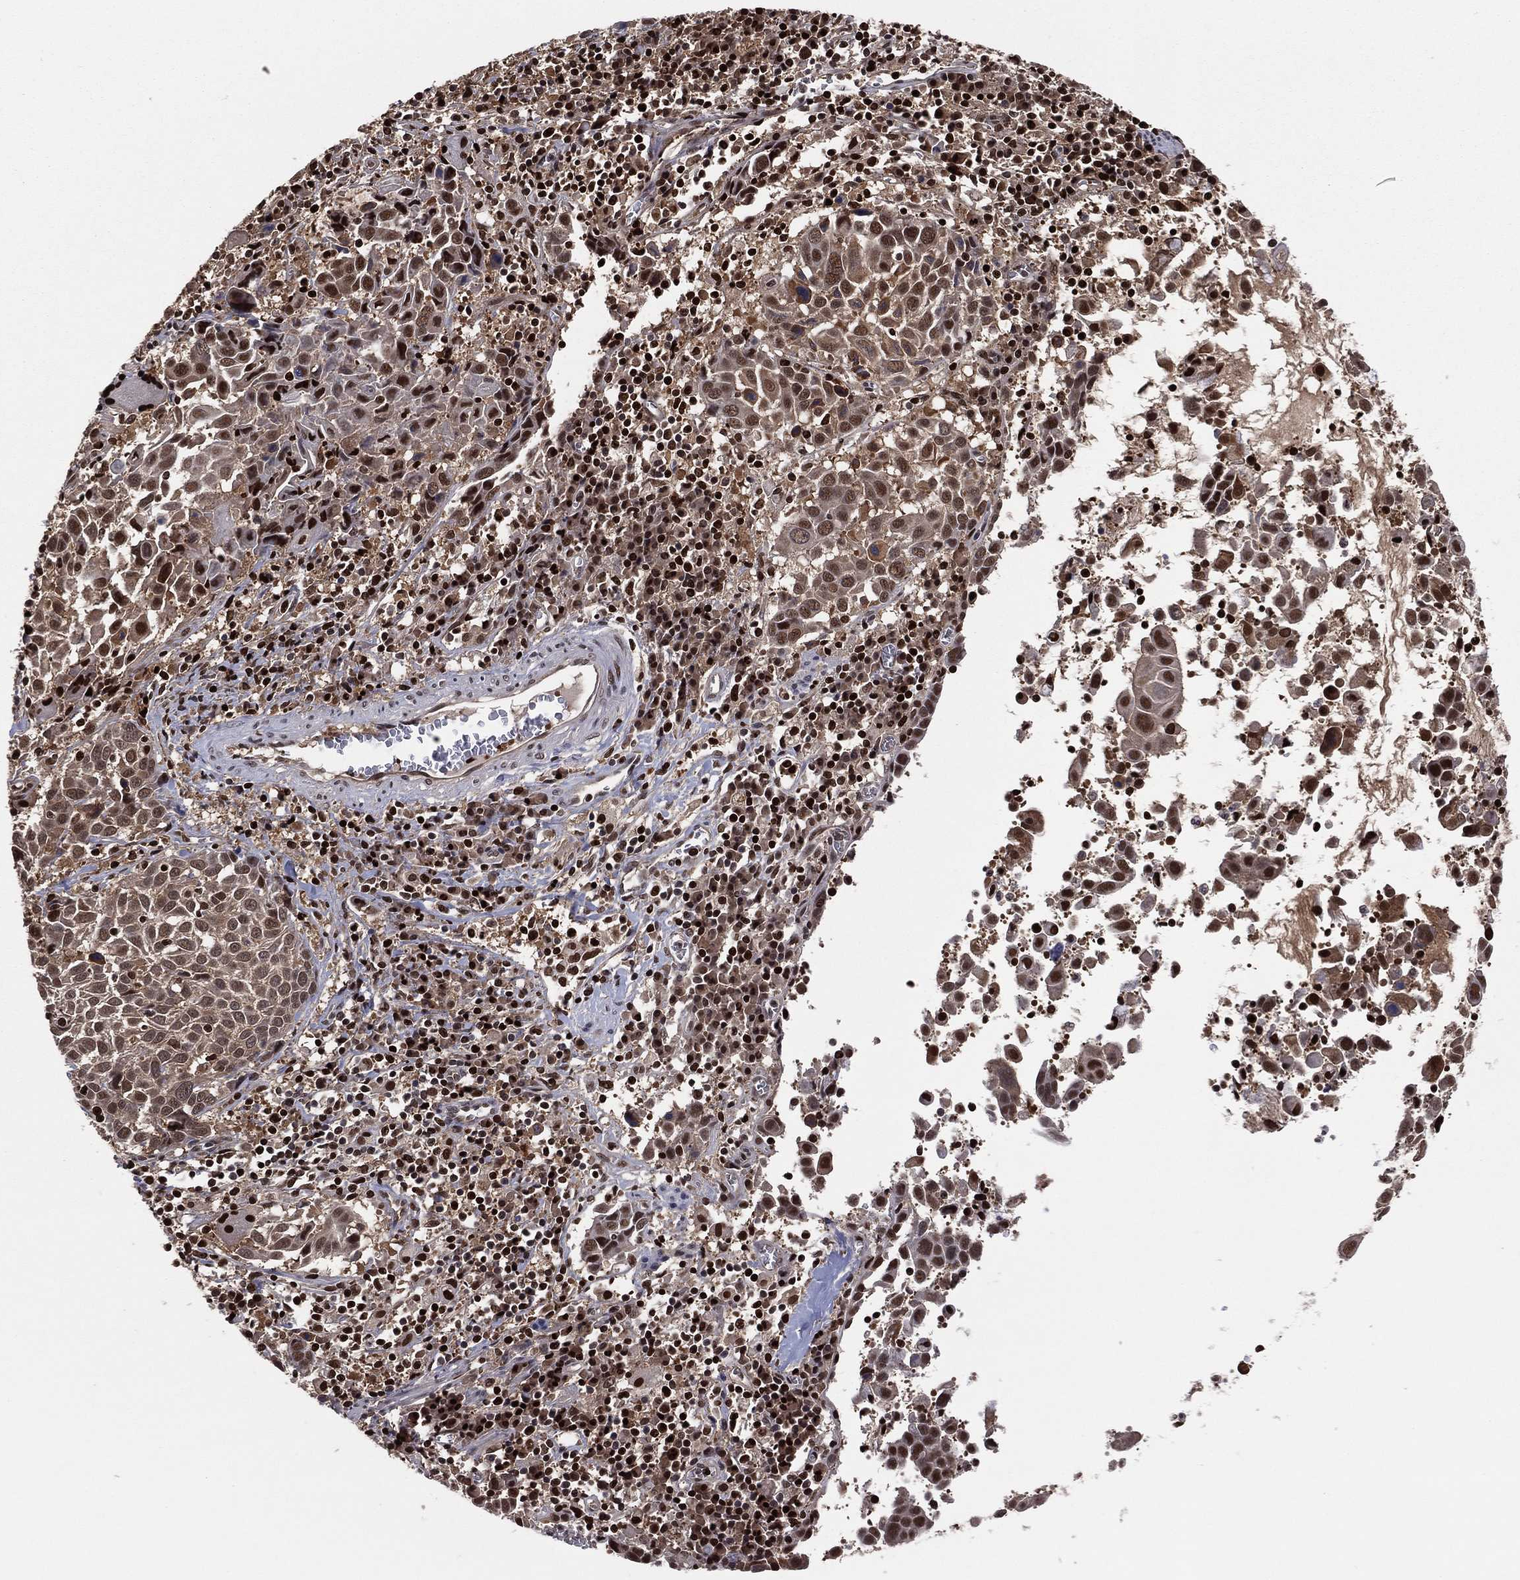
{"staining": {"intensity": "strong", "quantity": "25%-75%", "location": "cytoplasmic/membranous,nuclear"}, "tissue": "lung cancer", "cell_type": "Tumor cells", "image_type": "cancer", "snomed": [{"axis": "morphology", "description": "Squamous cell carcinoma, NOS"}, {"axis": "topography", "description": "Lung"}], "caption": "DAB (3,3'-diaminobenzidine) immunohistochemical staining of human lung squamous cell carcinoma exhibits strong cytoplasmic/membranous and nuclear protein expression in approximately 25%-75% of tumor cells. Nuclei are stained in blue.", "gene": "PSMA1", "patient": {"sex": "male", "age": 57}}